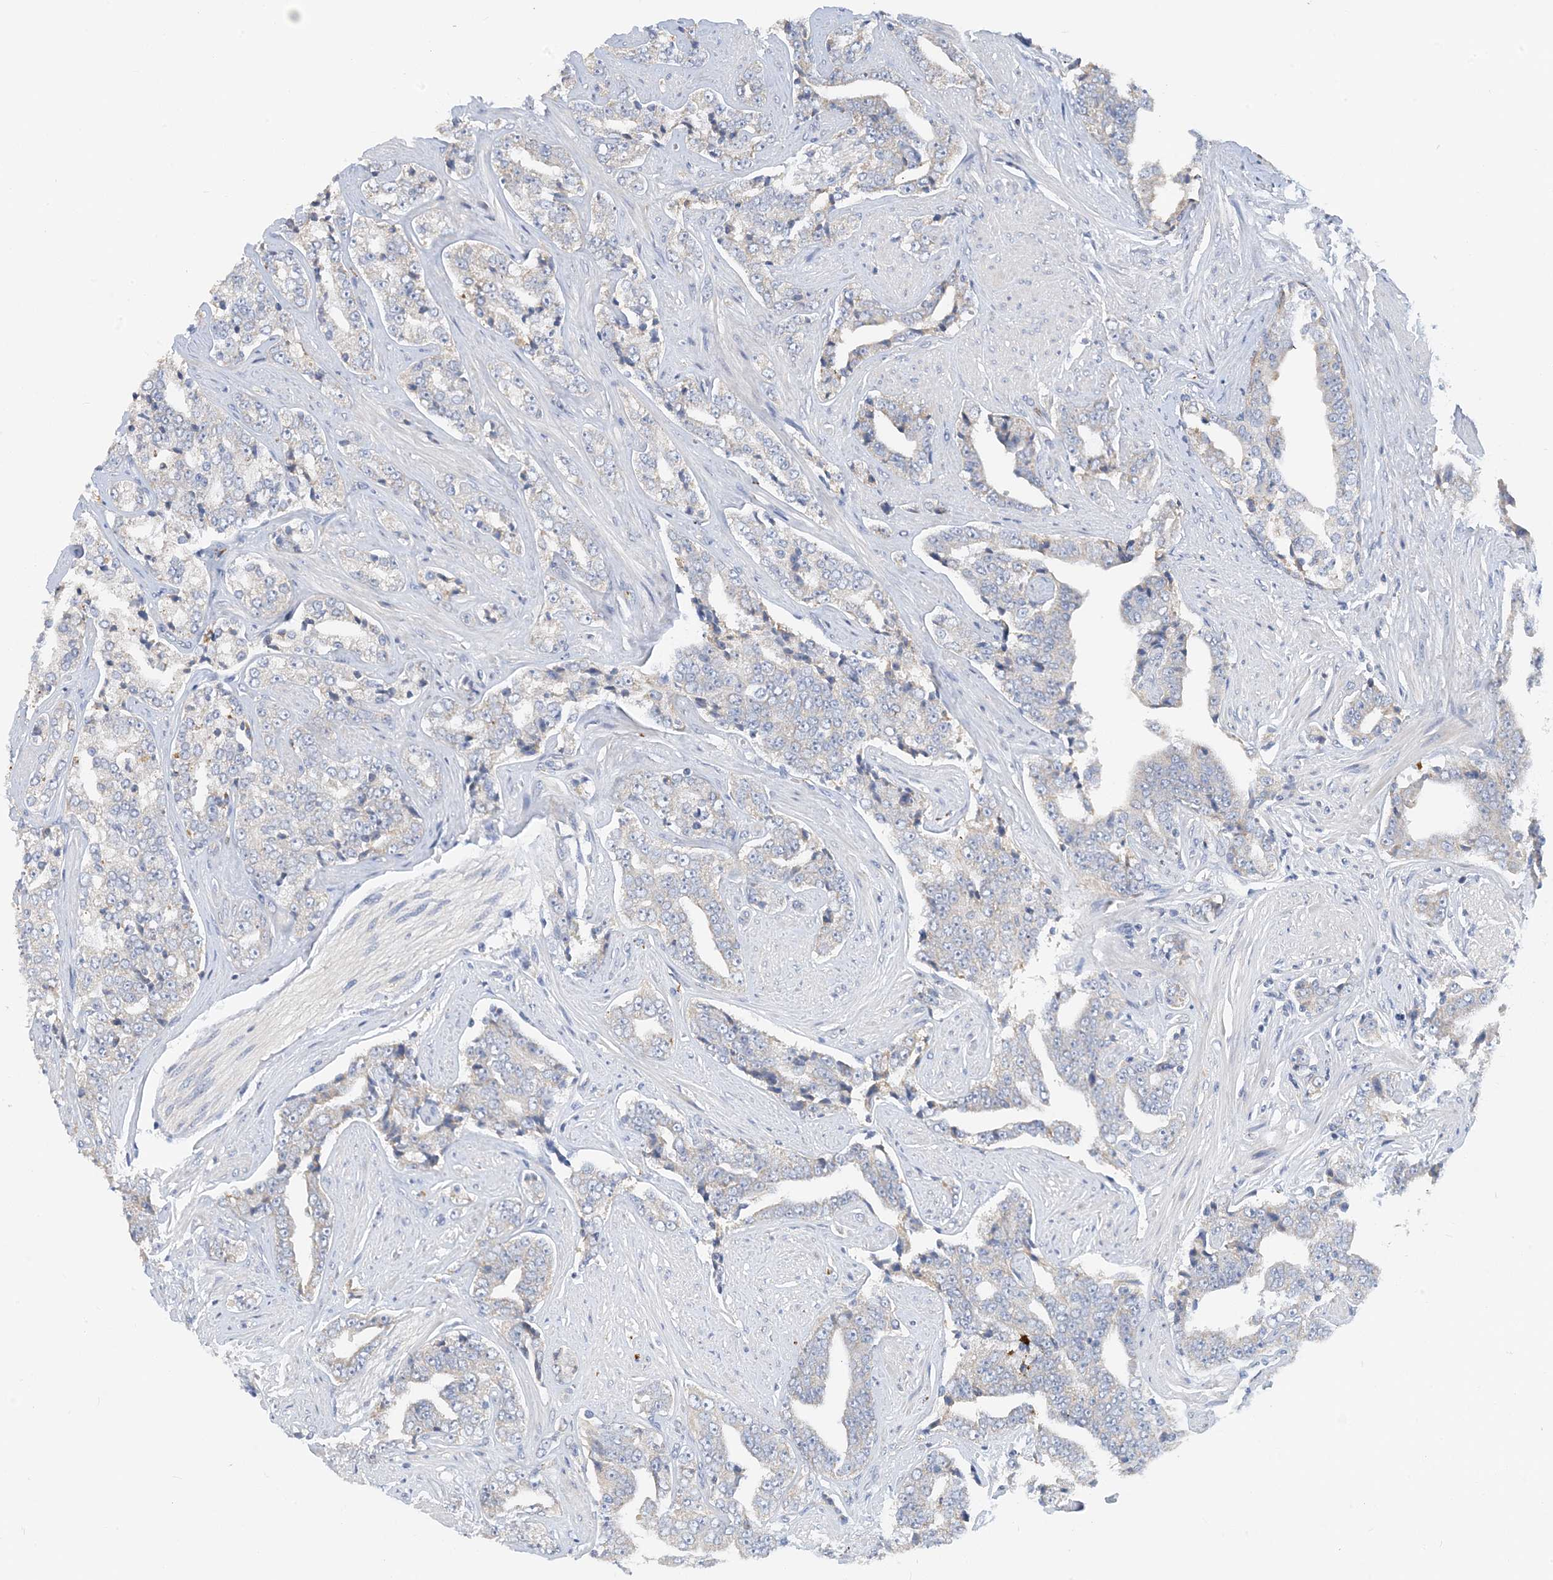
{"staining": {"intensity": "negative", "quantity": "none", "location": "none"}, "tissue": "prostate cancer", "cell_type": "Tumor cells", "image_type": "cancer", "snomed": [{"axis": "morphology", "description": "Adenocarcinoma, High grade"}, {"axis": "topography", "description": "Prostate"}], "caption": "Tumor cells show no significant expression in prostate cancer (high-grade adenocarcinoma). (DAB immunohistochemistry with hematoxylin counter stain).", "gene": "ZCCHC18", "patient": {"sex": "male", "age": 71}}